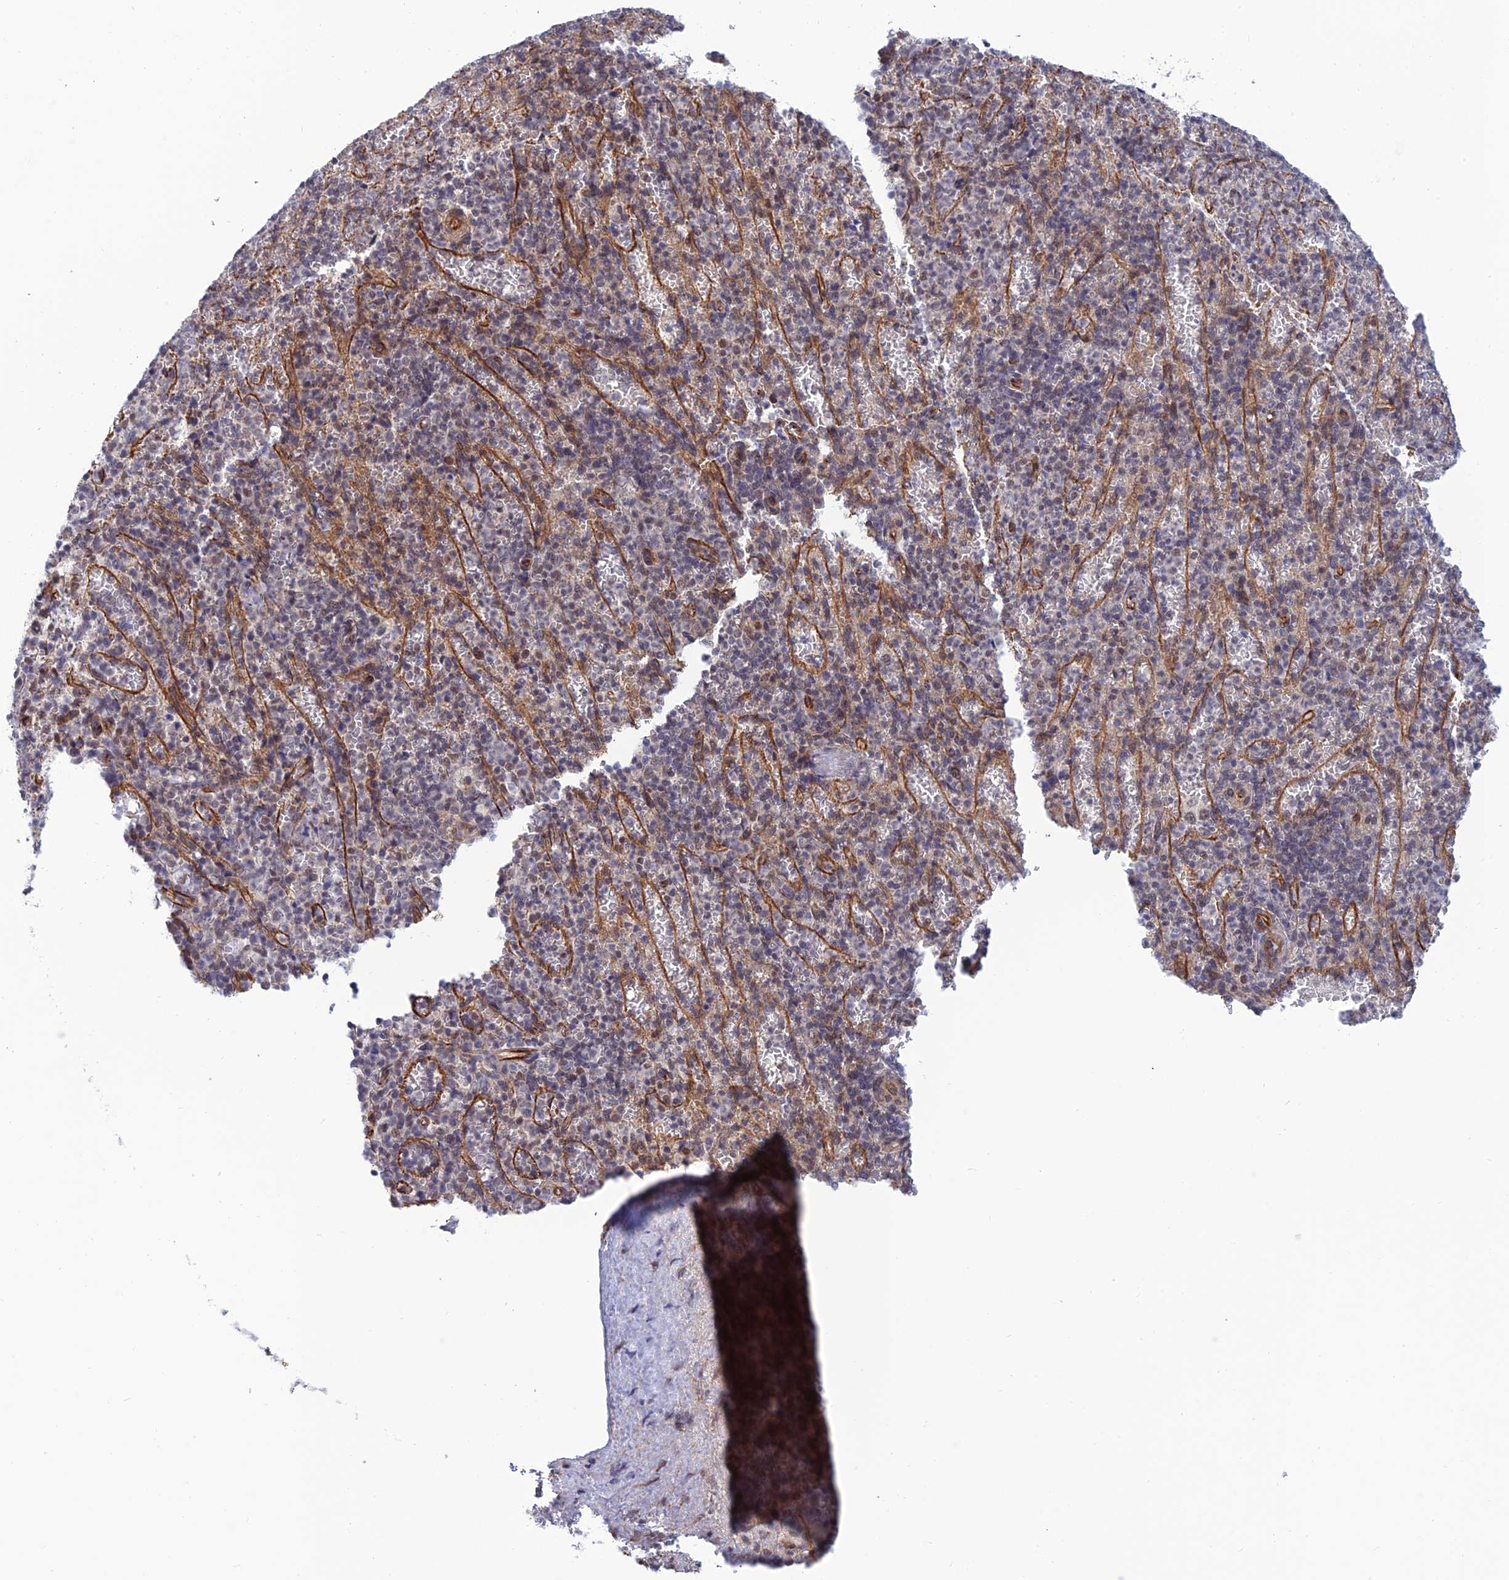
{"staining": {"intensity": "weak", "quantity": "<25%", "location": "cytoplasmic/membranous"}, "tissue": "spleen", "cell_type": "Cells in red pulp", "image_type": "normal", "snomed": [{"axis": "morphology", "description": "Normal tissue, NOS"}, {"axis": "topography", "description": "Spleen"}], "caption": "Immunohistochemistry (IHC) of benign spleen displays no staining in cells in red pulp.", "gene": "PAGR1", "patient": {"sex": "female", "age": 74}}